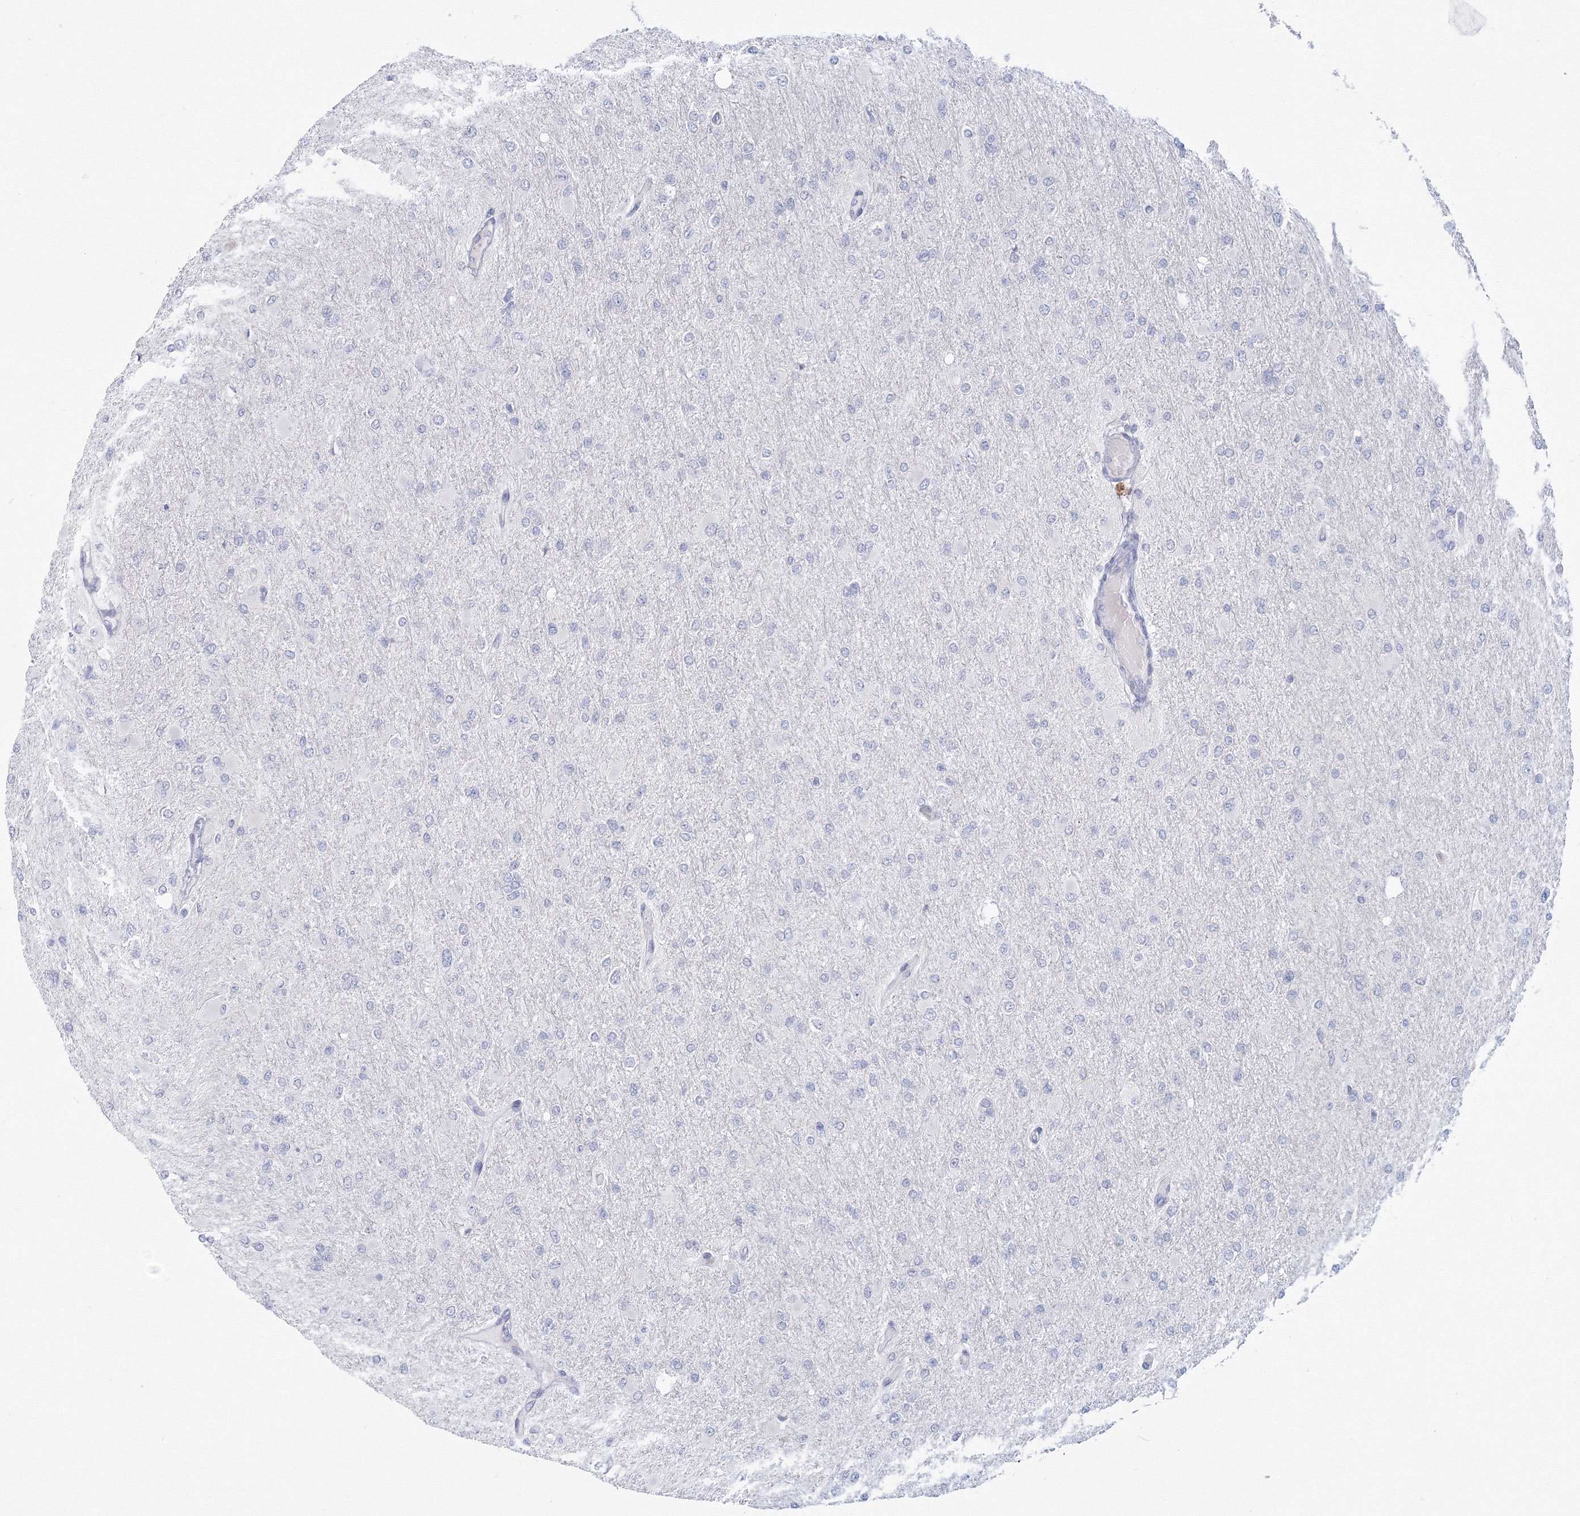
{"staining": {"intensity": "negative", "quantity": "none", "location": "none"}, "tissue": "glioma", "cell_type": "Tumor cells", "image_type": "cancer", "snomed": [{"axis": "morphology", "description": "Glioma, malignant, High grade"}, {"axis": "topography", "description": "Cerebral cortex"}], "caption": "Immunohistochemistry (IHC) image of human glioma stained for a protein (brown), which shows no staining in tumor cells.", "gene": "TACC2", "patient": {"sex": "female", "age": 36}}